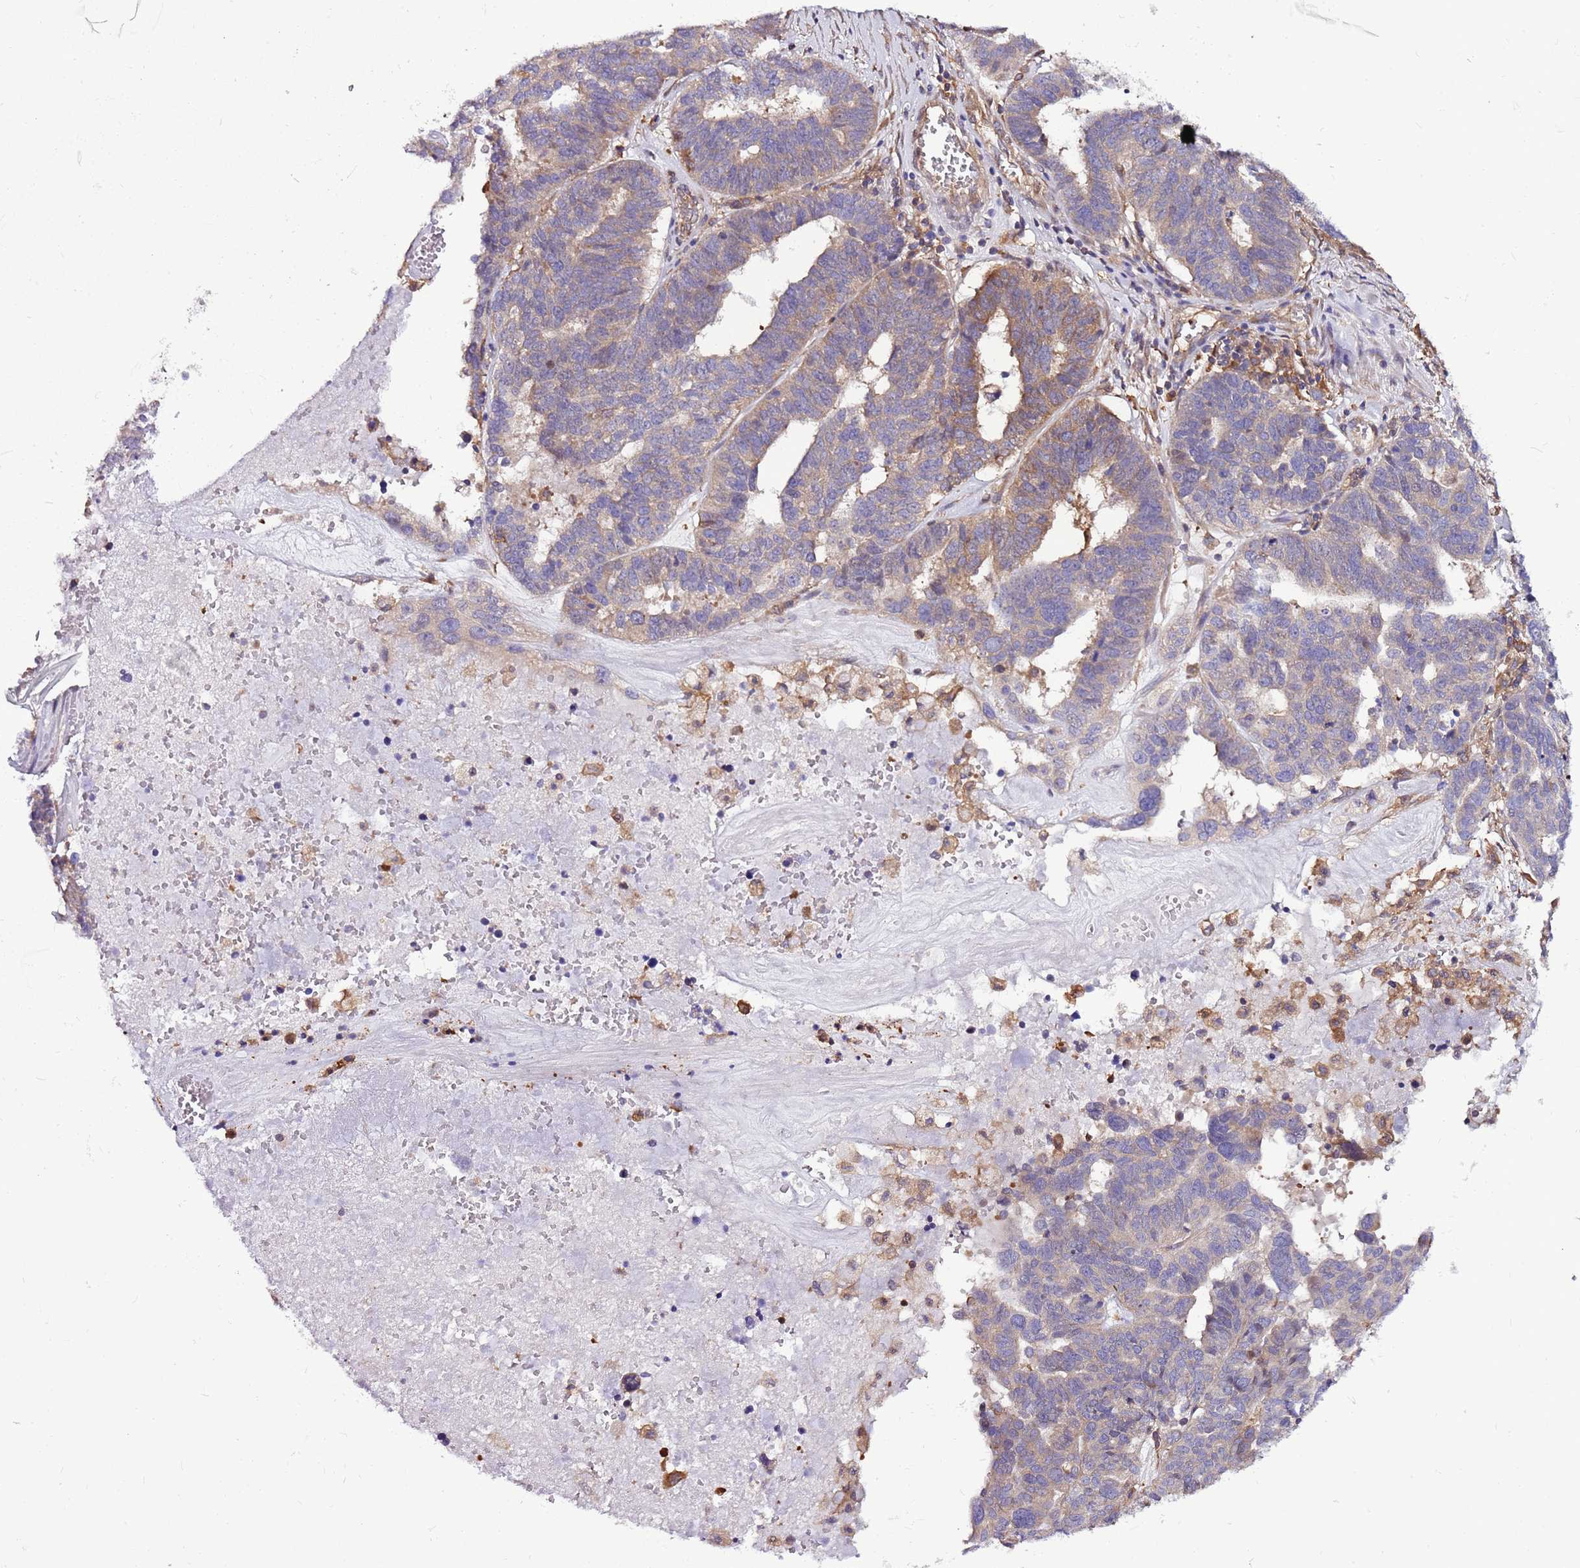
{"staining": {"intensity": "weak", "quantity": "<25%", "location": "cytoplasmic/membranous"}, "tissue": "ovarian cancer", "cell_type": "Tumor cells", "image_type": "cancer", "snomed": [{"axis": "morphology", "description": "Cystadenocarcinoma, serous, NOS"}, {"axis": "topography", "description": "Ovary"}], "caption": "Human ovarian serous cystadenocarcinoma stained for a protein using immunohistochemistry reveals no positivity in tumor cells.", "gene": "ATXN2L", "patient": {"sex": "female", "age": 59}}